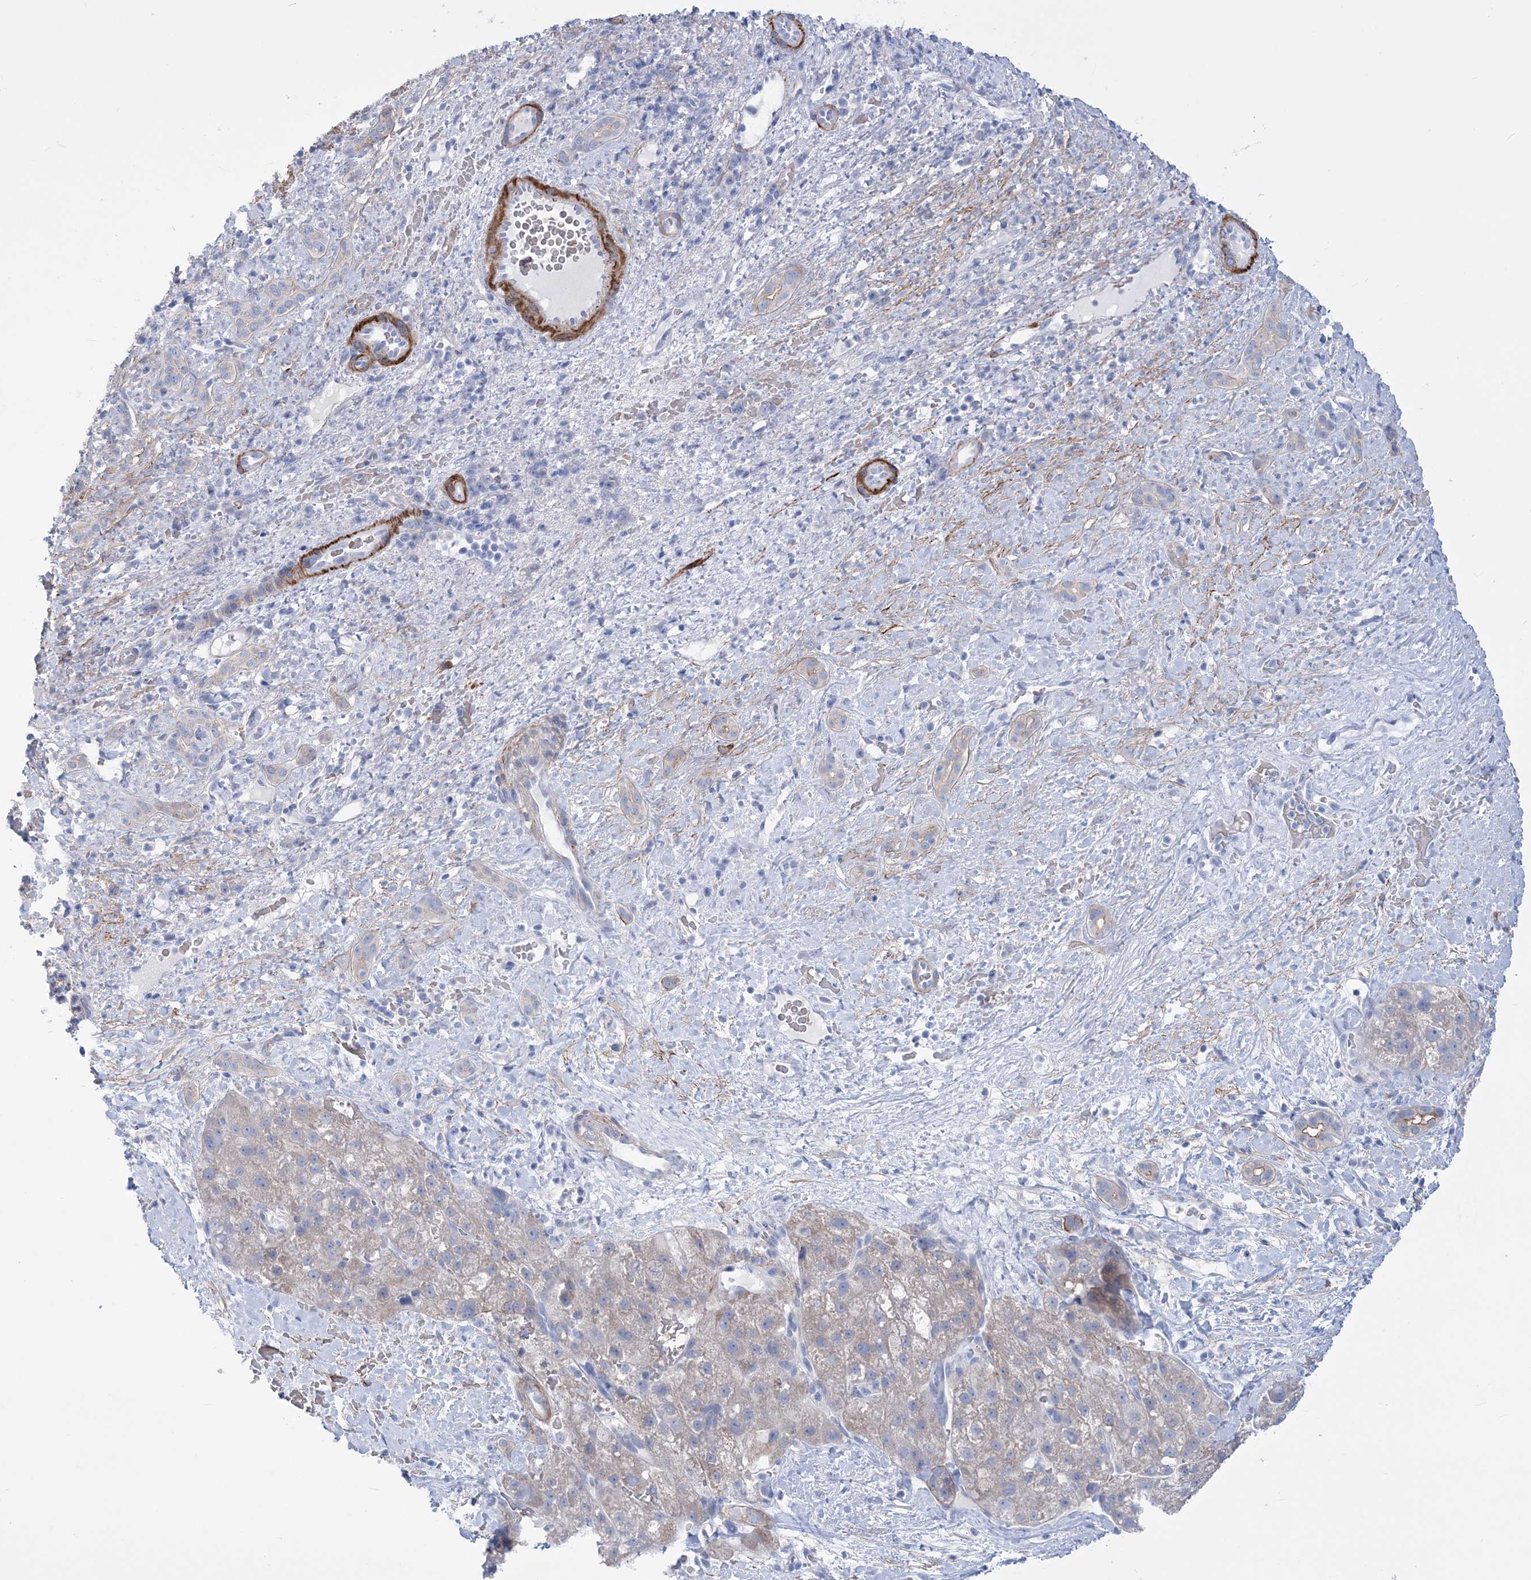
{"staining": {"intensity": "weak", "quantity": "<25%", "location": "cytoplasmic/membranous"}, "tissue": "liver cancer", "cell_type": "Tumor cells", "image_type": "cancer", "snomed": [{"axis": "morphology", "description": "Normal tissue, NOS"}, {"axis": "morphology", "description": "Carcinoma, Hepatocellular, NOS"}, {"axis": "topography", "description": "Liver"}], "caption": "Tumor cells show no significant protein expression in liver cancer (hepatocellular carcinoma).", "gene": "WDR74", "patient": {"sex": "male", "age": 57}}